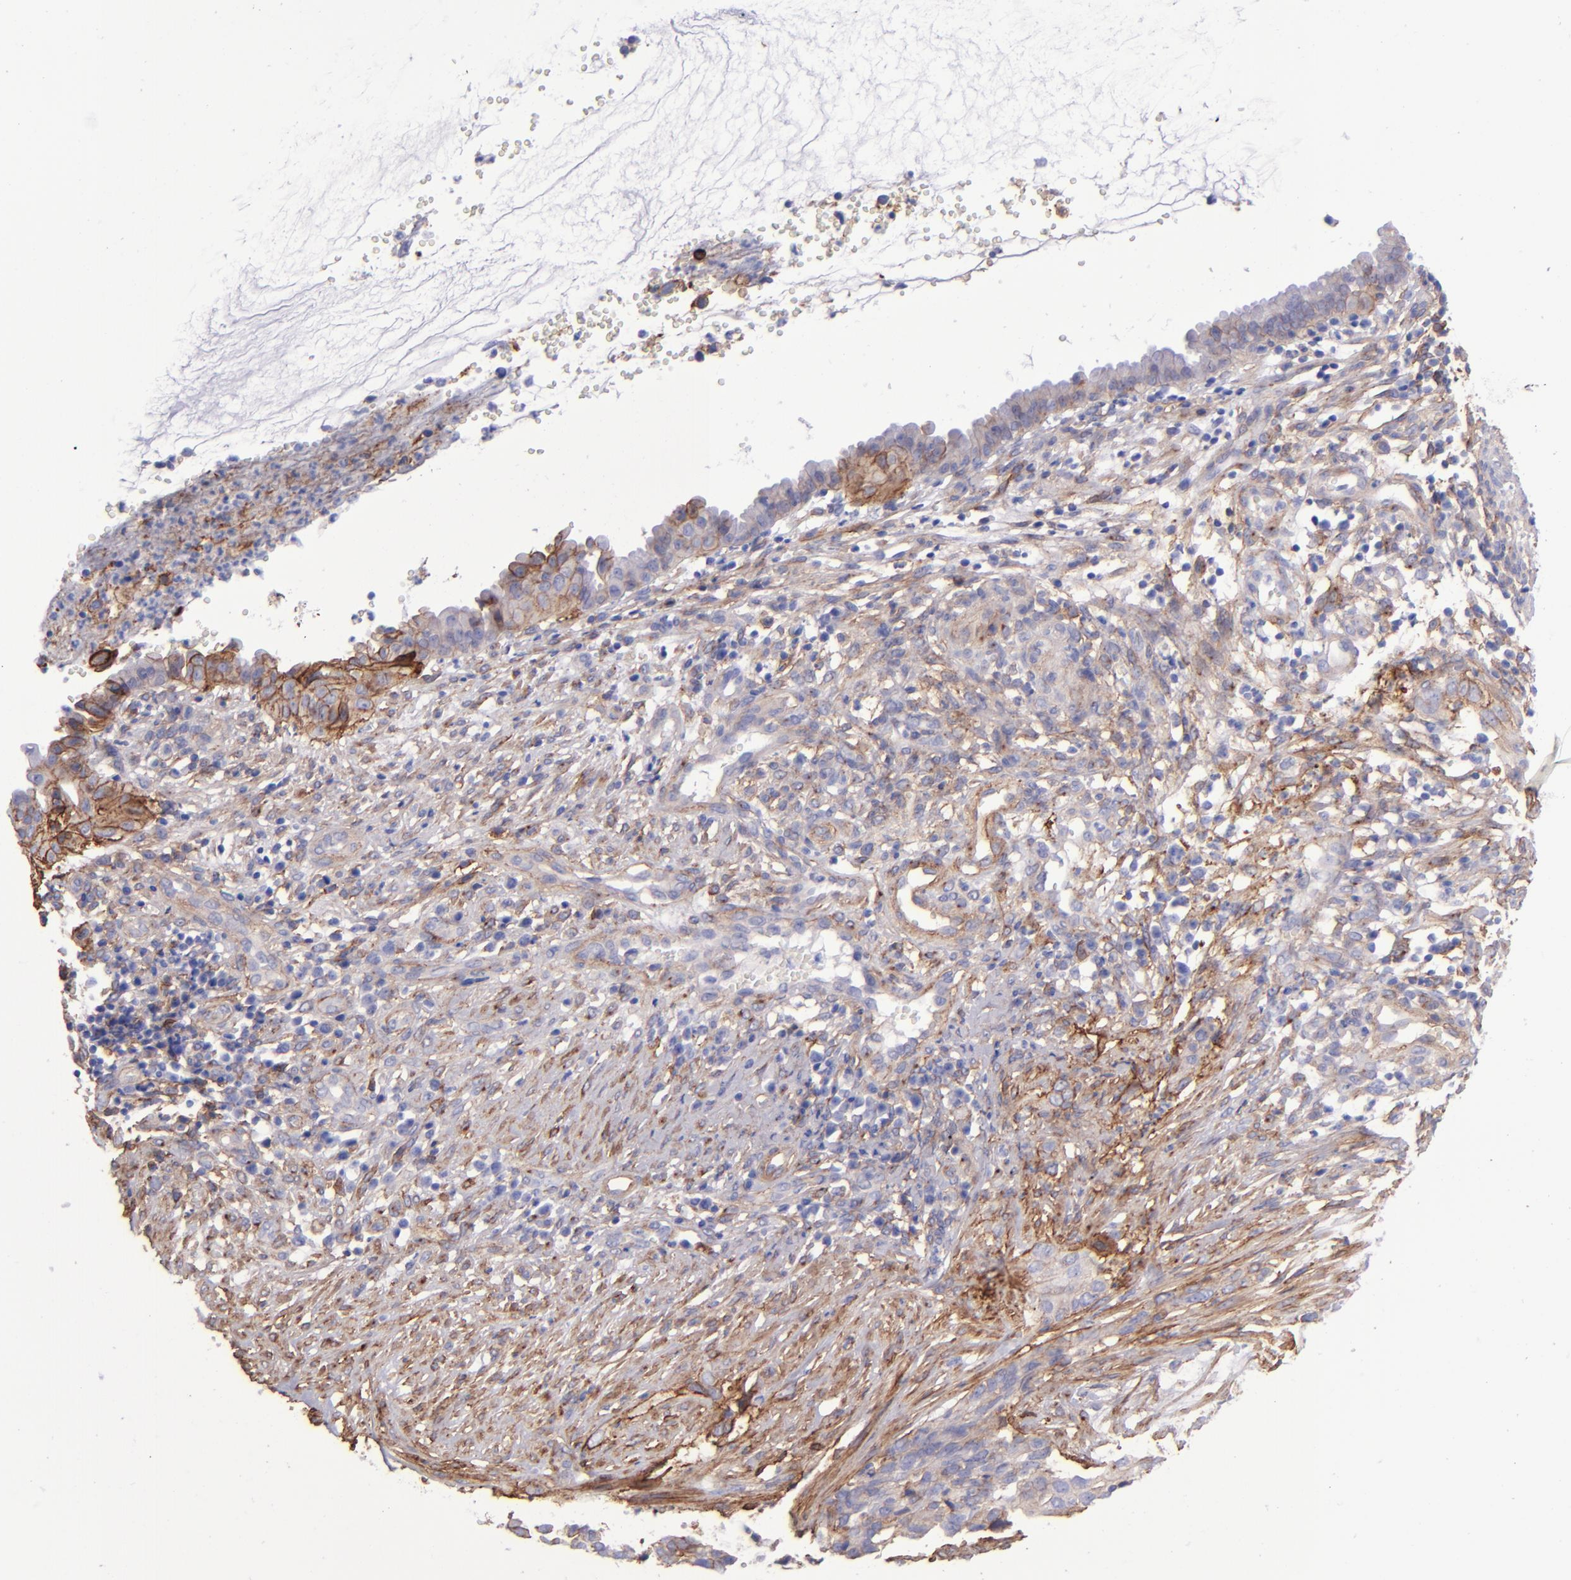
{"staining": {"intensity": "moderate", "quantity": "25%-75%", "location": "cytoplasmic/membranous"}, "tissue": "cervical cancer", "cell_type": "Tumor cells", "image_type": "cancer", "snomed": [{"axis": "morphology", "description": "Normal tissue, NOS"}, {"axis": "morphology", "description": "Squamous cell carcinoma, NOS"}, {"axis": "topography", "description": "Cervix"}], "caption": "Cervical cancer (squamous cell carcinoma) stained with immunohistochemistry reveals moderate cytoplasmic/membranous positivity in approximately 25%-75% of tumor cells. (Brightfield microscopy of DAB IHC at high magnification).", "gene": "ITGAV", "patient": {"sex": "female", "age": 45}}